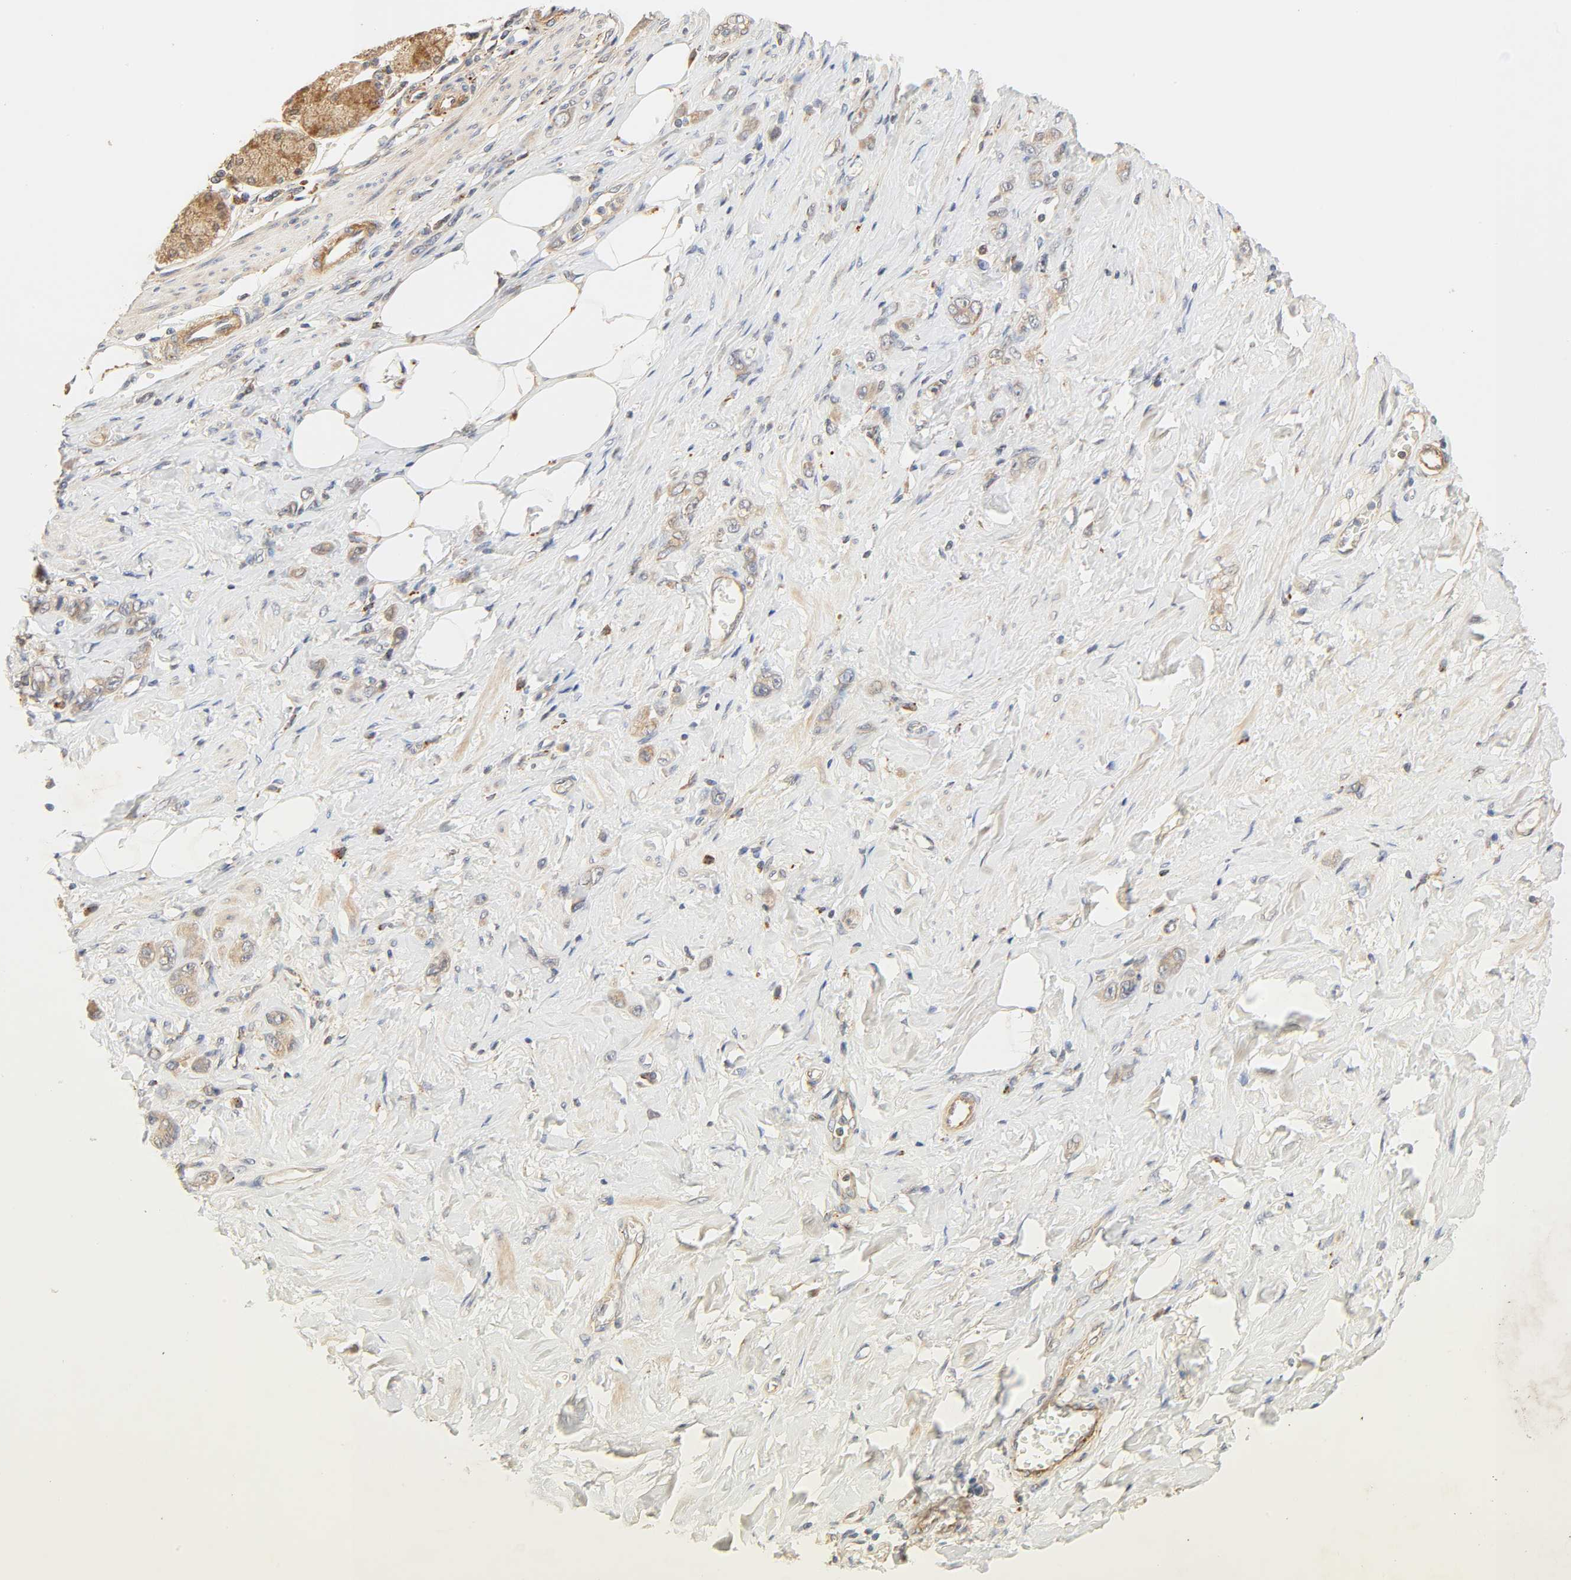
{"staining": {"intensity": "moderate", "quantity": ">75%", "location": "cytoplasmic/membranous"}, "tissue": "stomach cancer", "cell_type": "Tumor cells", "image_type": "cancer", "snomed": [{"axis": "morphology", "description": "Adenocarcinoma, NOS"}, {"axis": "topography", "description": "Stomach"}], "caption": "Immunohistochemistry micrograph of neoplastic tissue: stomach cancer stained using immunohistochemistry reveals medium levels of moderate protein expression localized specifically in the cytoplasmic/membranous of tumor cells, appearing as a cytoplasmic/membranous brown color.", "gene": "MAPK6", "patient": {"sex": "male", "age": 82}}